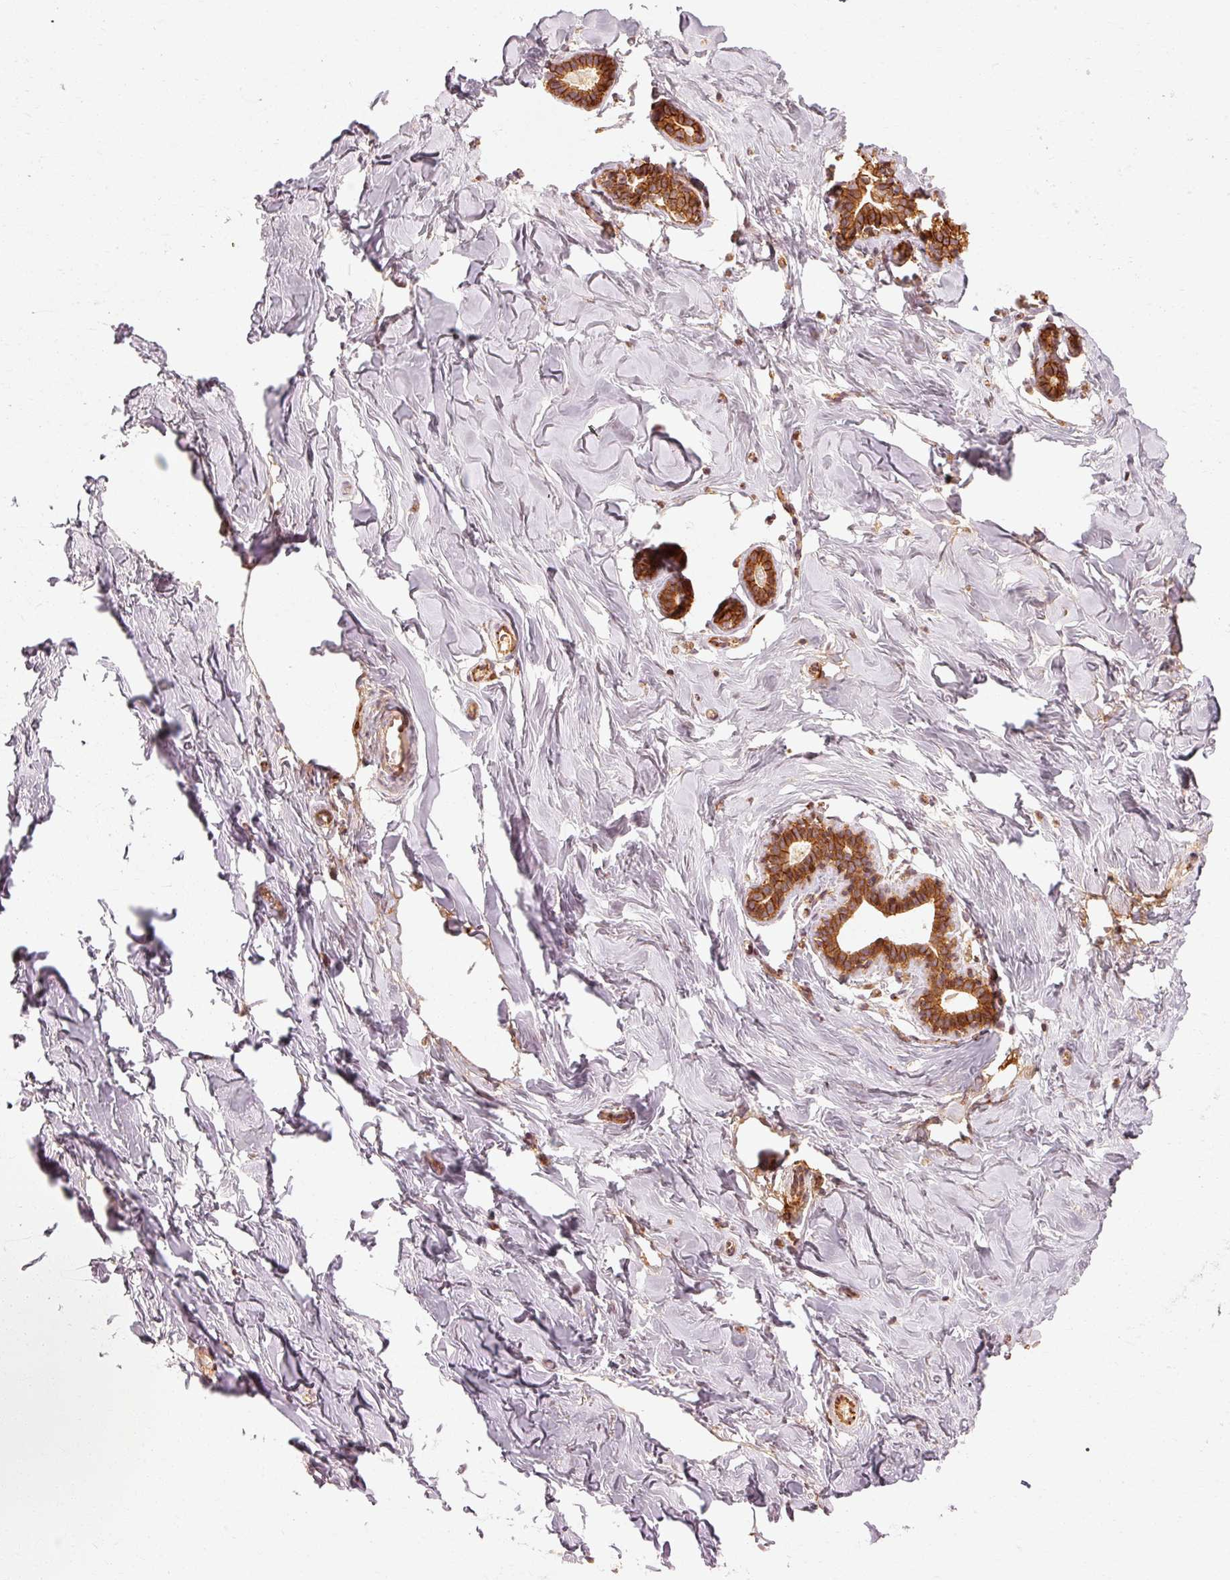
{"staining": {"intensity": "weak", "quantity": ">75%", "location": "cytoplasmic/membranous"}, "tissue": "breast", "cell_type": "Adipocytes", "image_type": "normal", "snomed": [{"axis": "morphology", "description": "Normal tissue, NOS"}, {"axis": "topography", "description": "Breast"}], "caption": "Protein expression analysis of normal human breast reveals weak cytoplasmic/membranous positivity in approximately >75% of adipocytes.", "gene": "CTNNA1", "patient": {"sex": "female", "age": 23}}